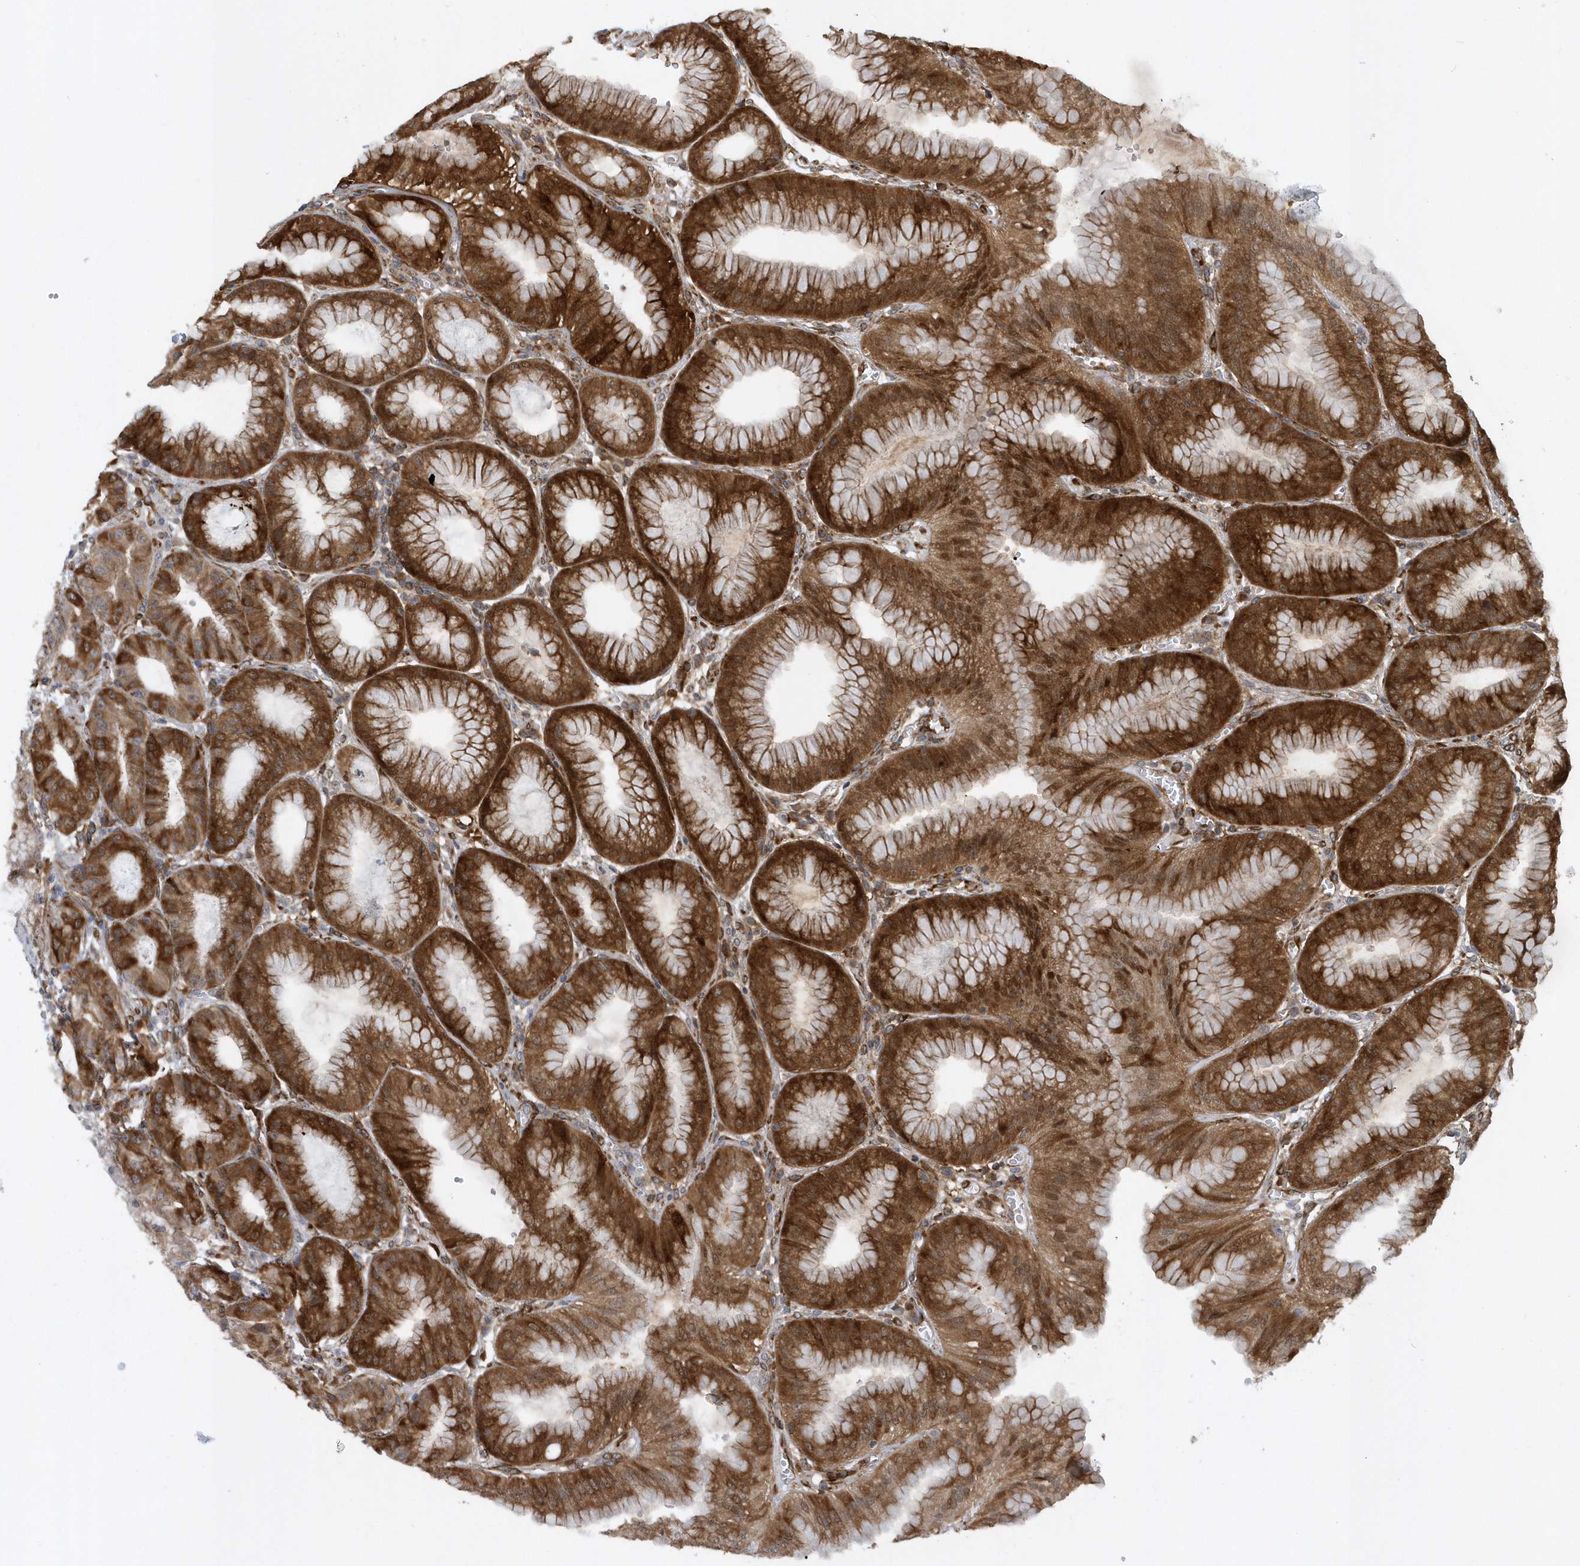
{"staining": {"intensity": "strong", "quantity": ">75%", "location": "cytoplasmic/membranous"}, "tissue": "stomach", "cell_type": "Glandular cells", "image_type": "normal", "snomed": [{"axis": "morphology", "description": "Normal tissue, NOS"}, {"axis": "topography", "description": "Stomach, lower"}], "caption": "Stomach stained for a protein (brown) shows strong cytoplasmic/membranous positive staining in approximately >75% of glandular cells.", "gene": "PHF1", "patient": {"sex": "male", "age": 71}}